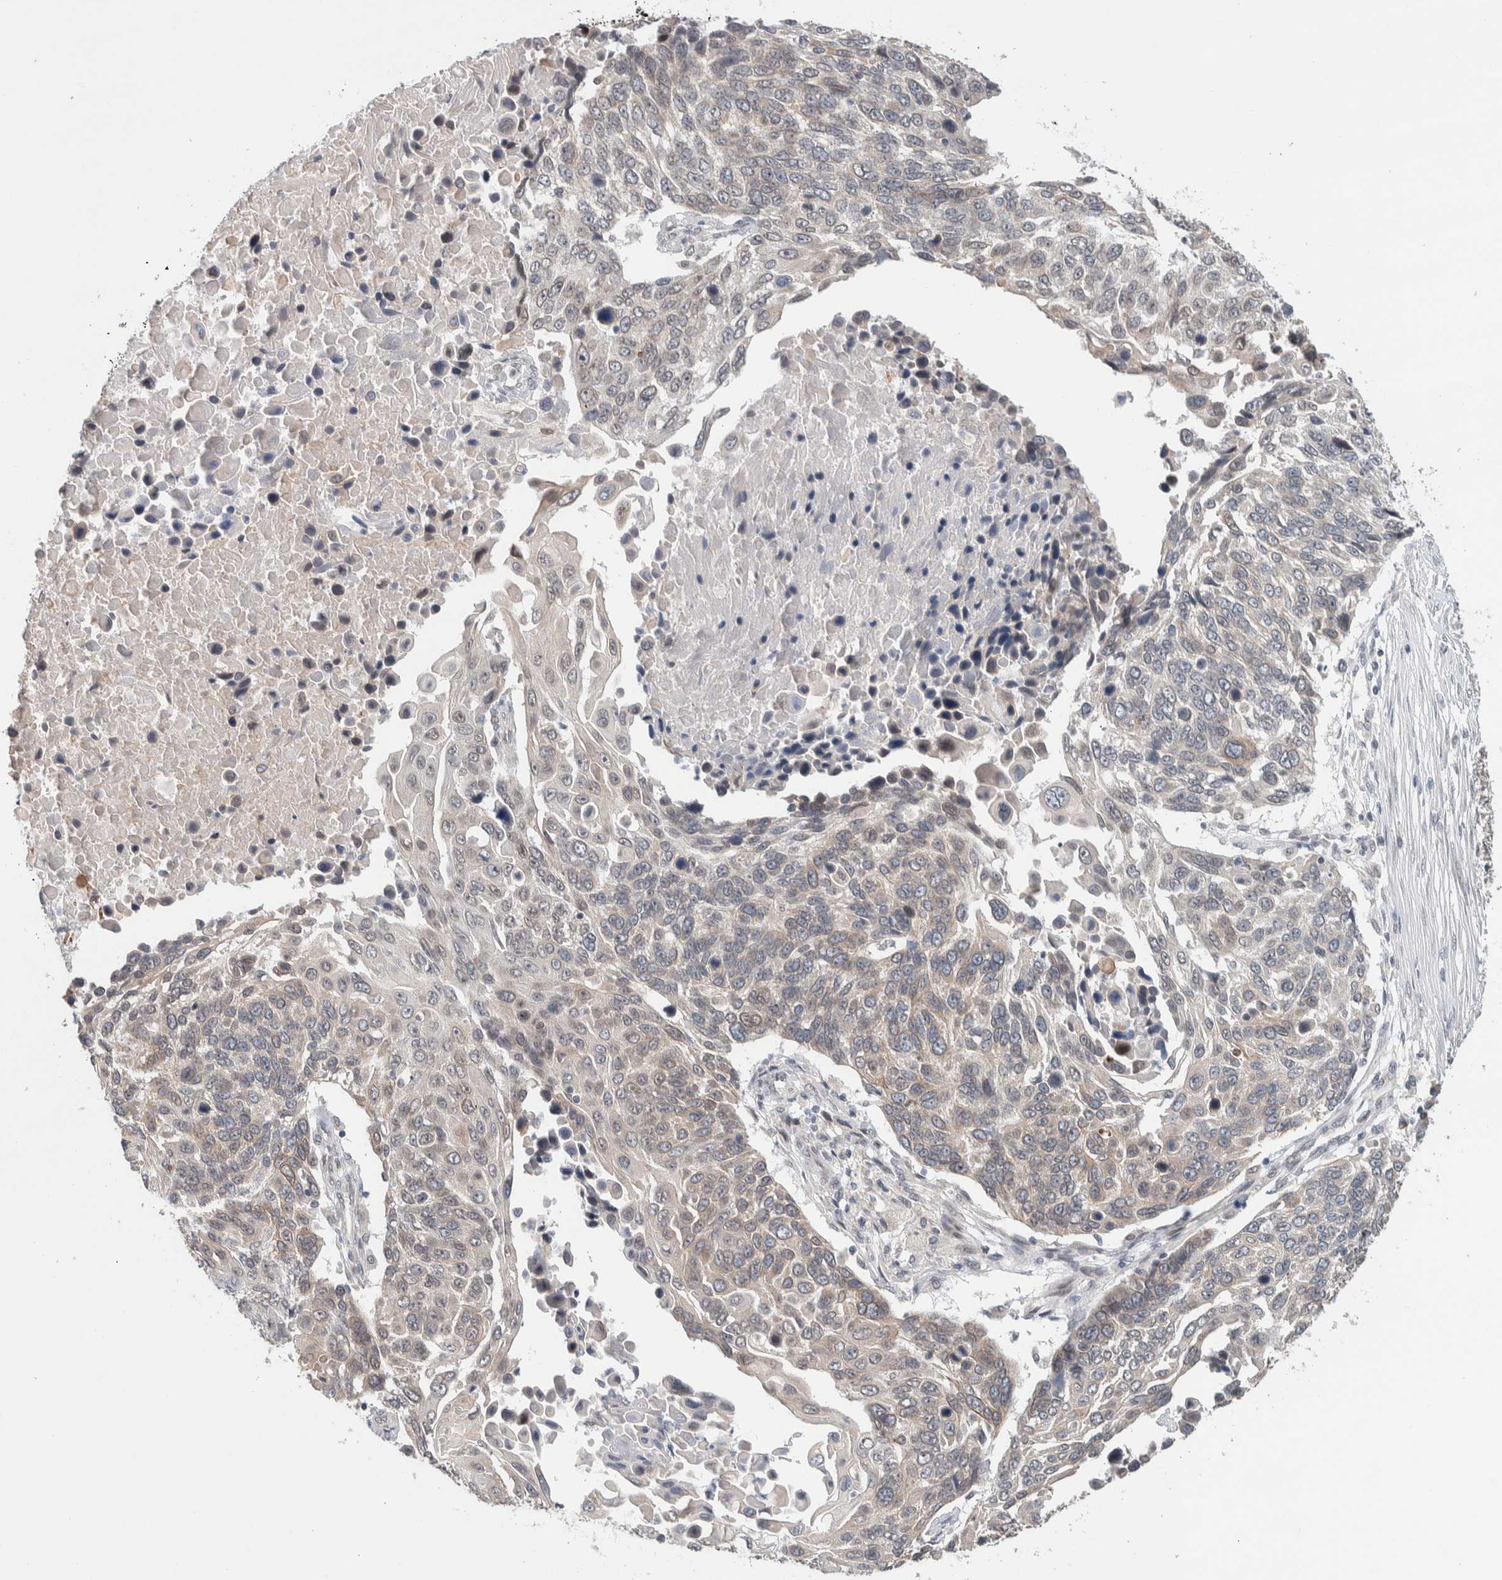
{"staining": {"intensity": "weak", "quantity": "25%-75%", "location": "cytoplasmic/membranous,nuclear"}, "tissue": "lung cancer", "cell_type": "Tumor cells", "image_type": "cancer", "snomed": [{"axis": "morphology", "description": "Squamous cell carcinoma, NOS"}, {"axis": "topography", "description": "Lung"}], "caption": "Lung cancer stained with a protein marker exhibits weak staining in tumor cells.", "gene": "CRAT", "patient": {"sex": "male", "age": 66}}